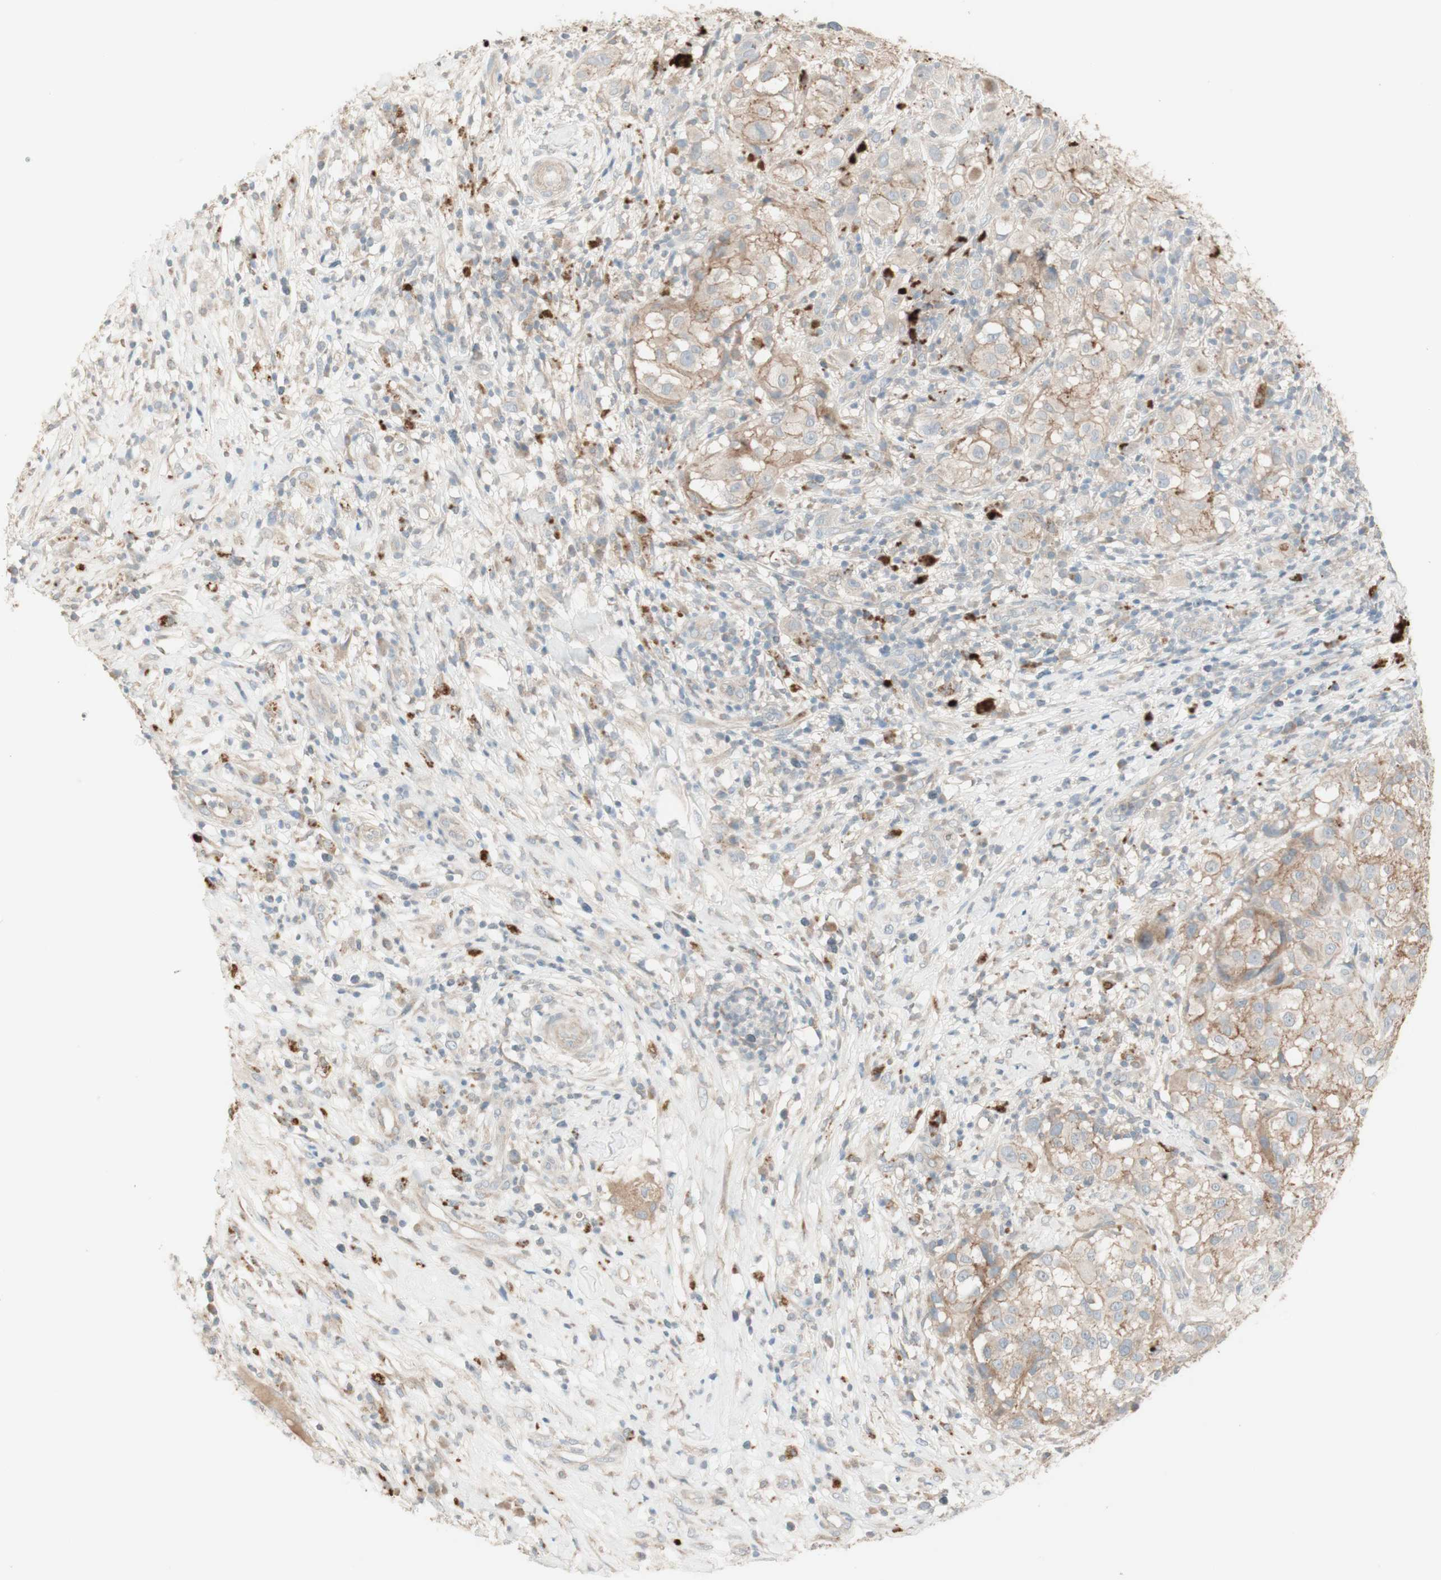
{"staining": {"intensity": "weak", "quantity": "25%-75%", "location": "cytoplasmic/membranous"}, "tissue": "melanoma", "cell_type": "Tumor cells", "image_type": "cancer", "snomed": [{"axis": "morphology", "description": "Necrosis, NOS"}, {"axis": "morphology", "description": "Malignant melanoma, NOS"}, {"axis": "topography", "description": "Skin"}], "caption": "Immunohistochemical staining of human malignant melanoma shows low levels of weak cytoplasmic/membranous positivity in approximately 25%-75% of tumor cells. Nuclei are stained in blue.", "gene": "PTGER4", "patient": {"sex": "female", "age": 87}}